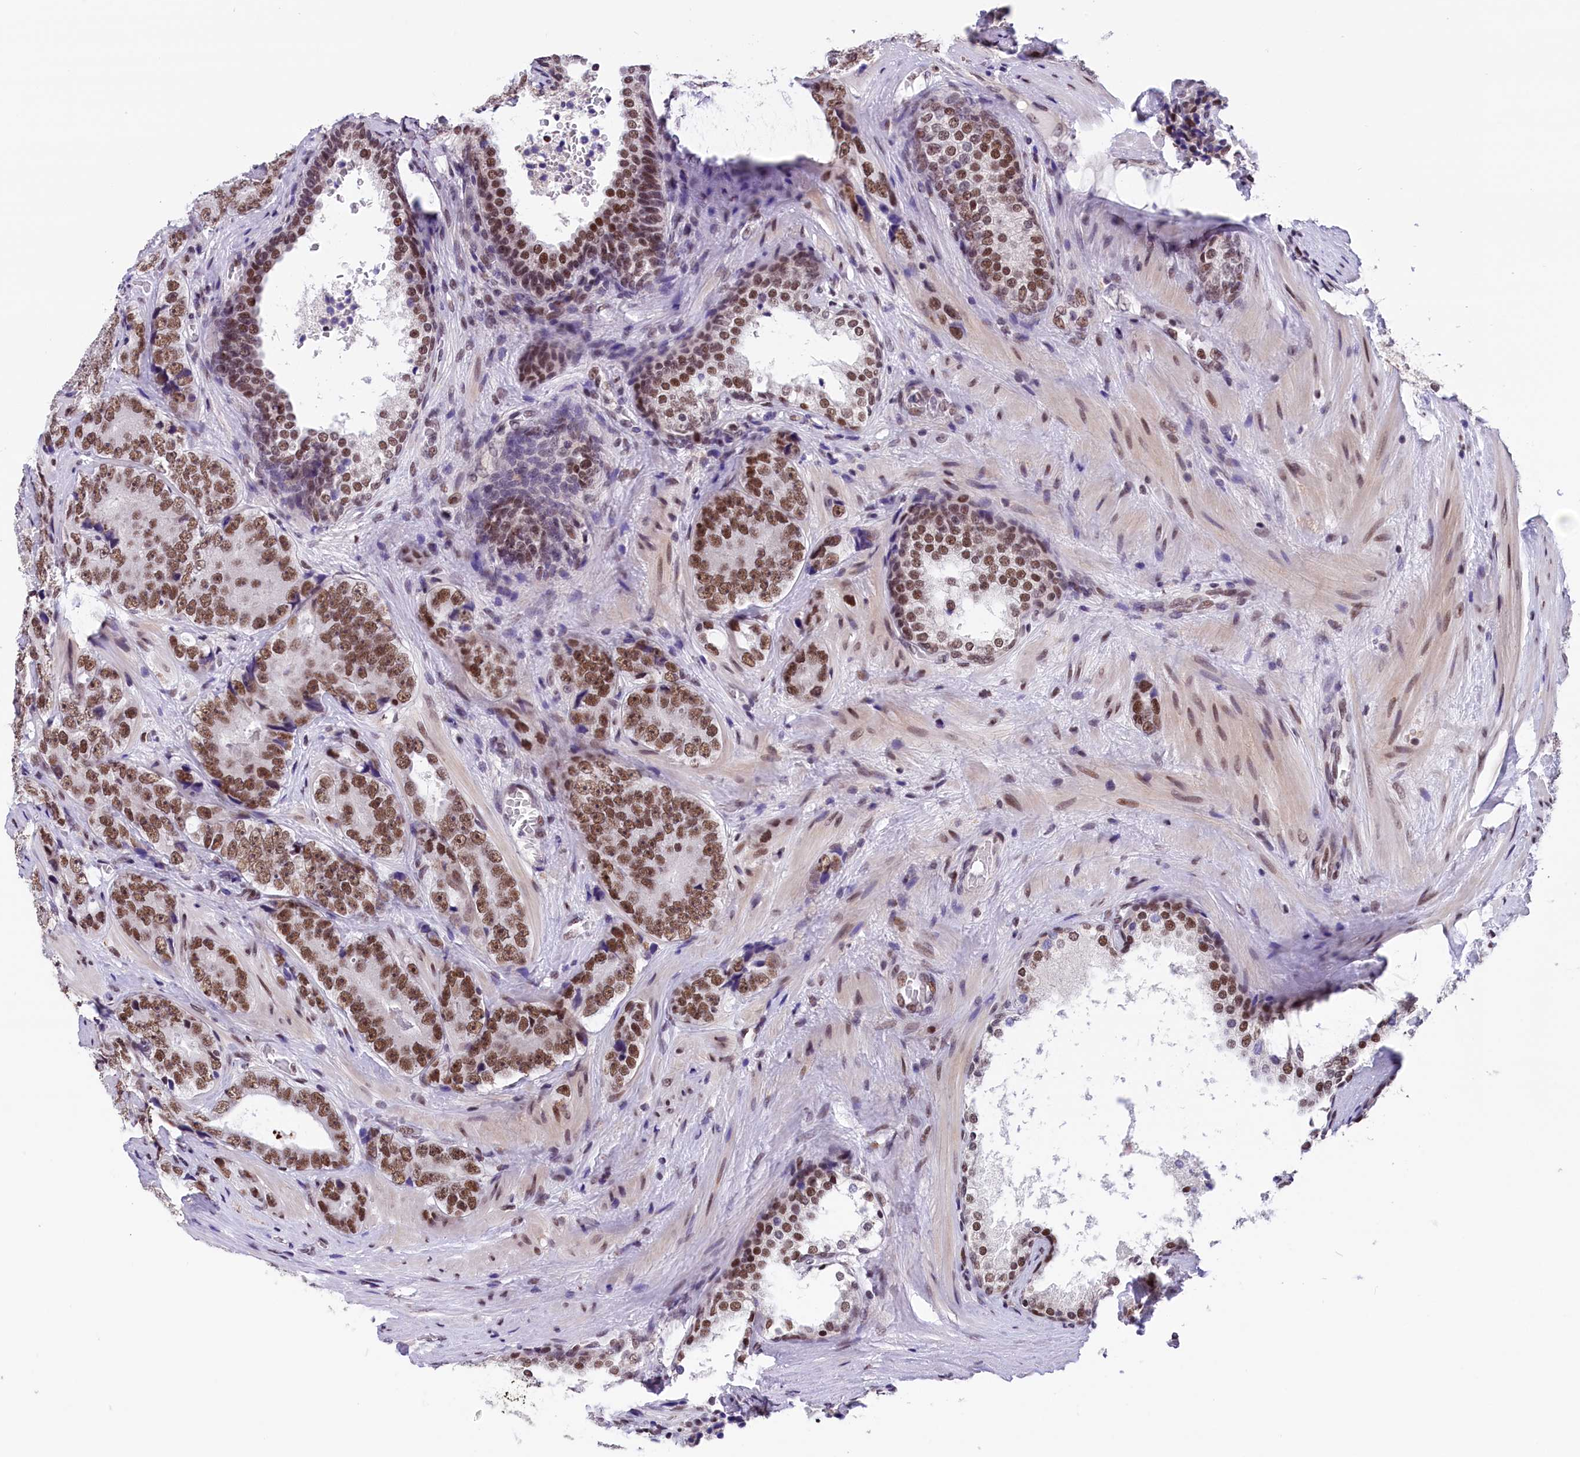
{"staining": {"intensity": "moderate", "quantity": ">75%", "location": "nuclear"}, "tissue": "prostate cancer", "cell_type": "Tumor cells", "image_type": "cancer", "snomed": [{"axis": "morphology", "description": "Adenocarcinoma, High grade"}, {"axis": "topography", "description": "Prostate"}], "caption": "Human high-grade adenocarcinoma (prostate) stained with a brown dye reveals moderate nuclear positive positivity in approximately >75% of tumor cells.", "gene": "CDYL2", "patient": {"sex": "male", "age": 56}}